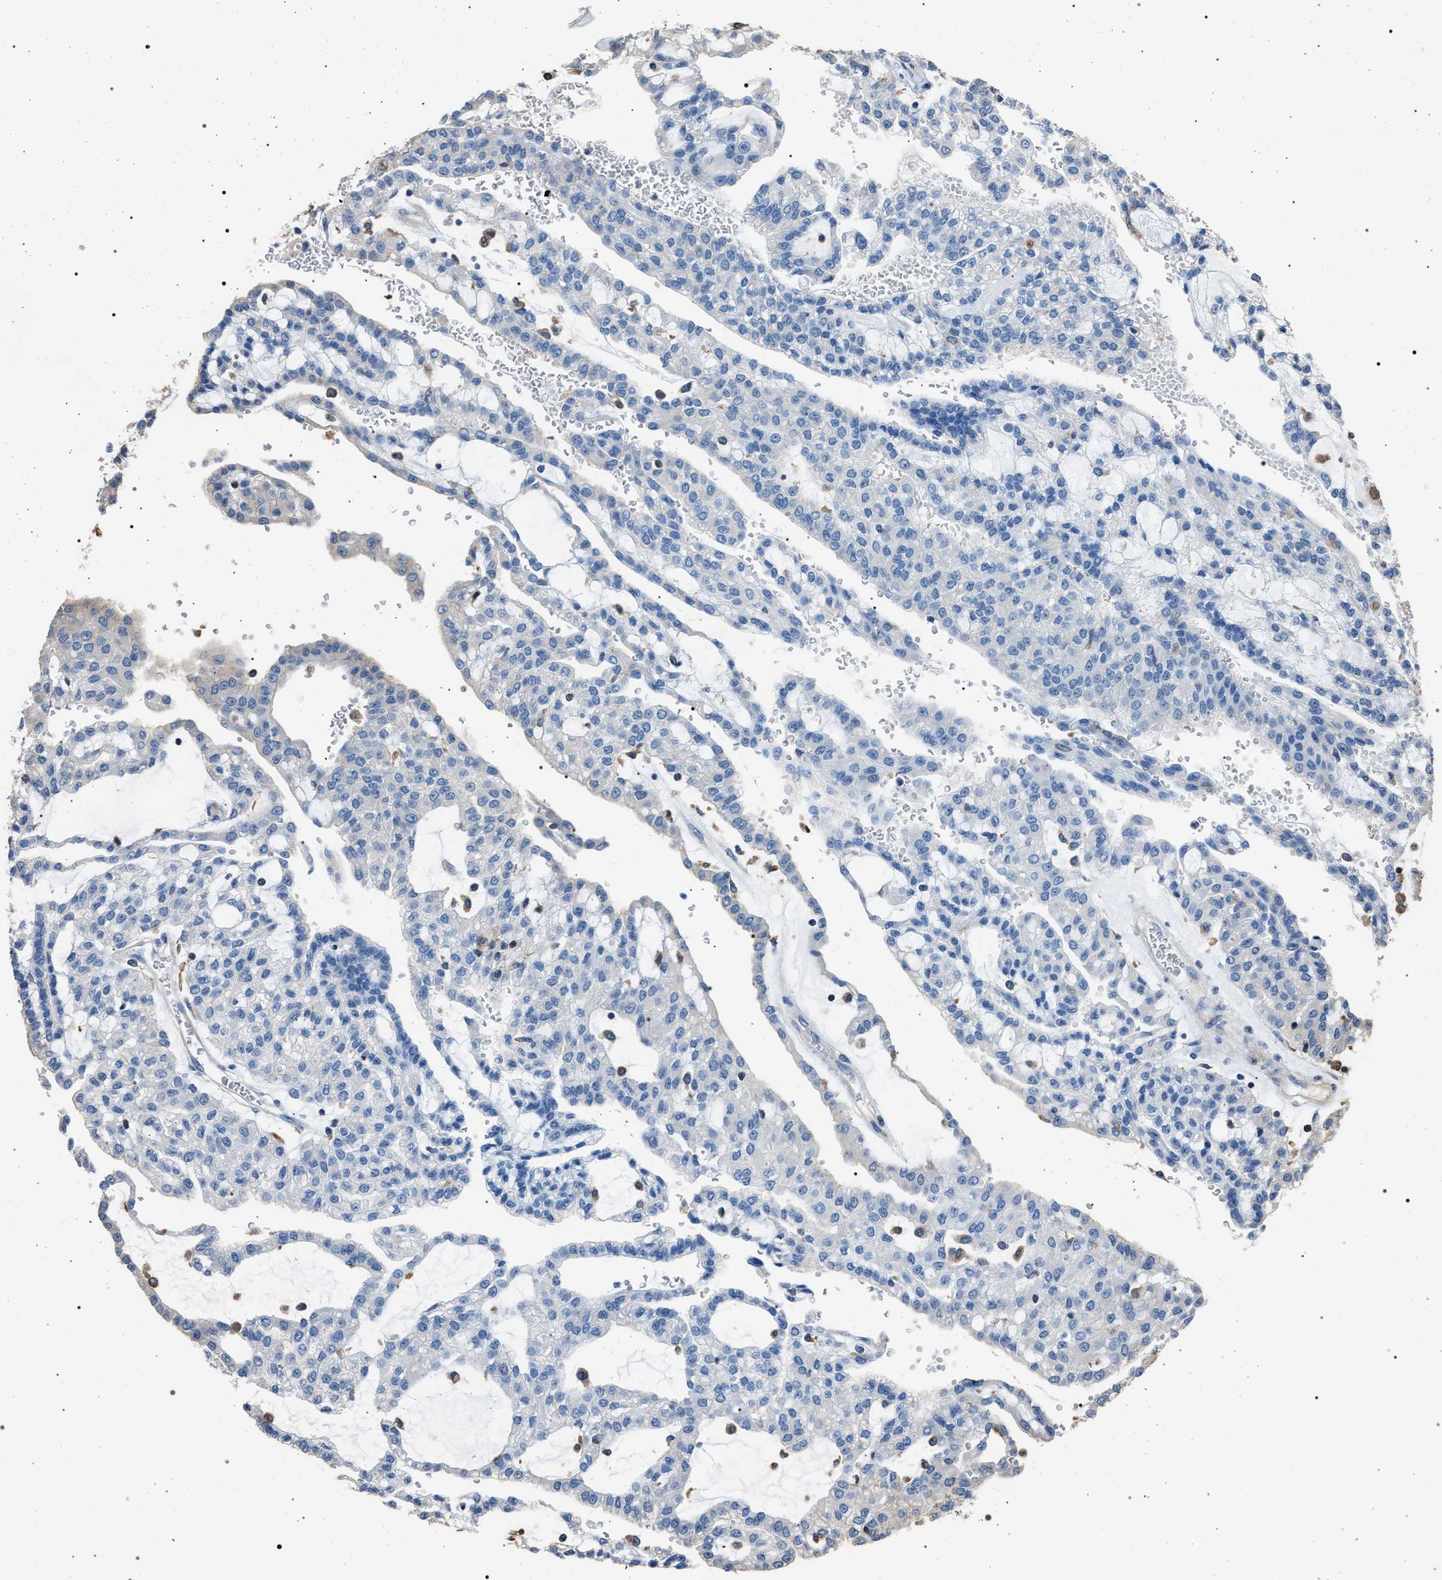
{"staining": {"intensity": "negative", "quantity": "none", "location": "none"}, "tissue": "renal cancer", "cell_type": "Tumor cells", "image_type": "cancer", "snomed": [{"axis": "morphology", "description": "Adenocarcinoma, NOS"}, {"axis": "topography", "description": "Kidney"}], "caption": "DAB (3,3'-diaminobenzidine) immunohistochemical staining of renal cancer (adenocarcinoma) demonstrates no significant expression in tumor cells.", "gene": "SMAP2", "patient": {"sex": "male", "age": 63}}